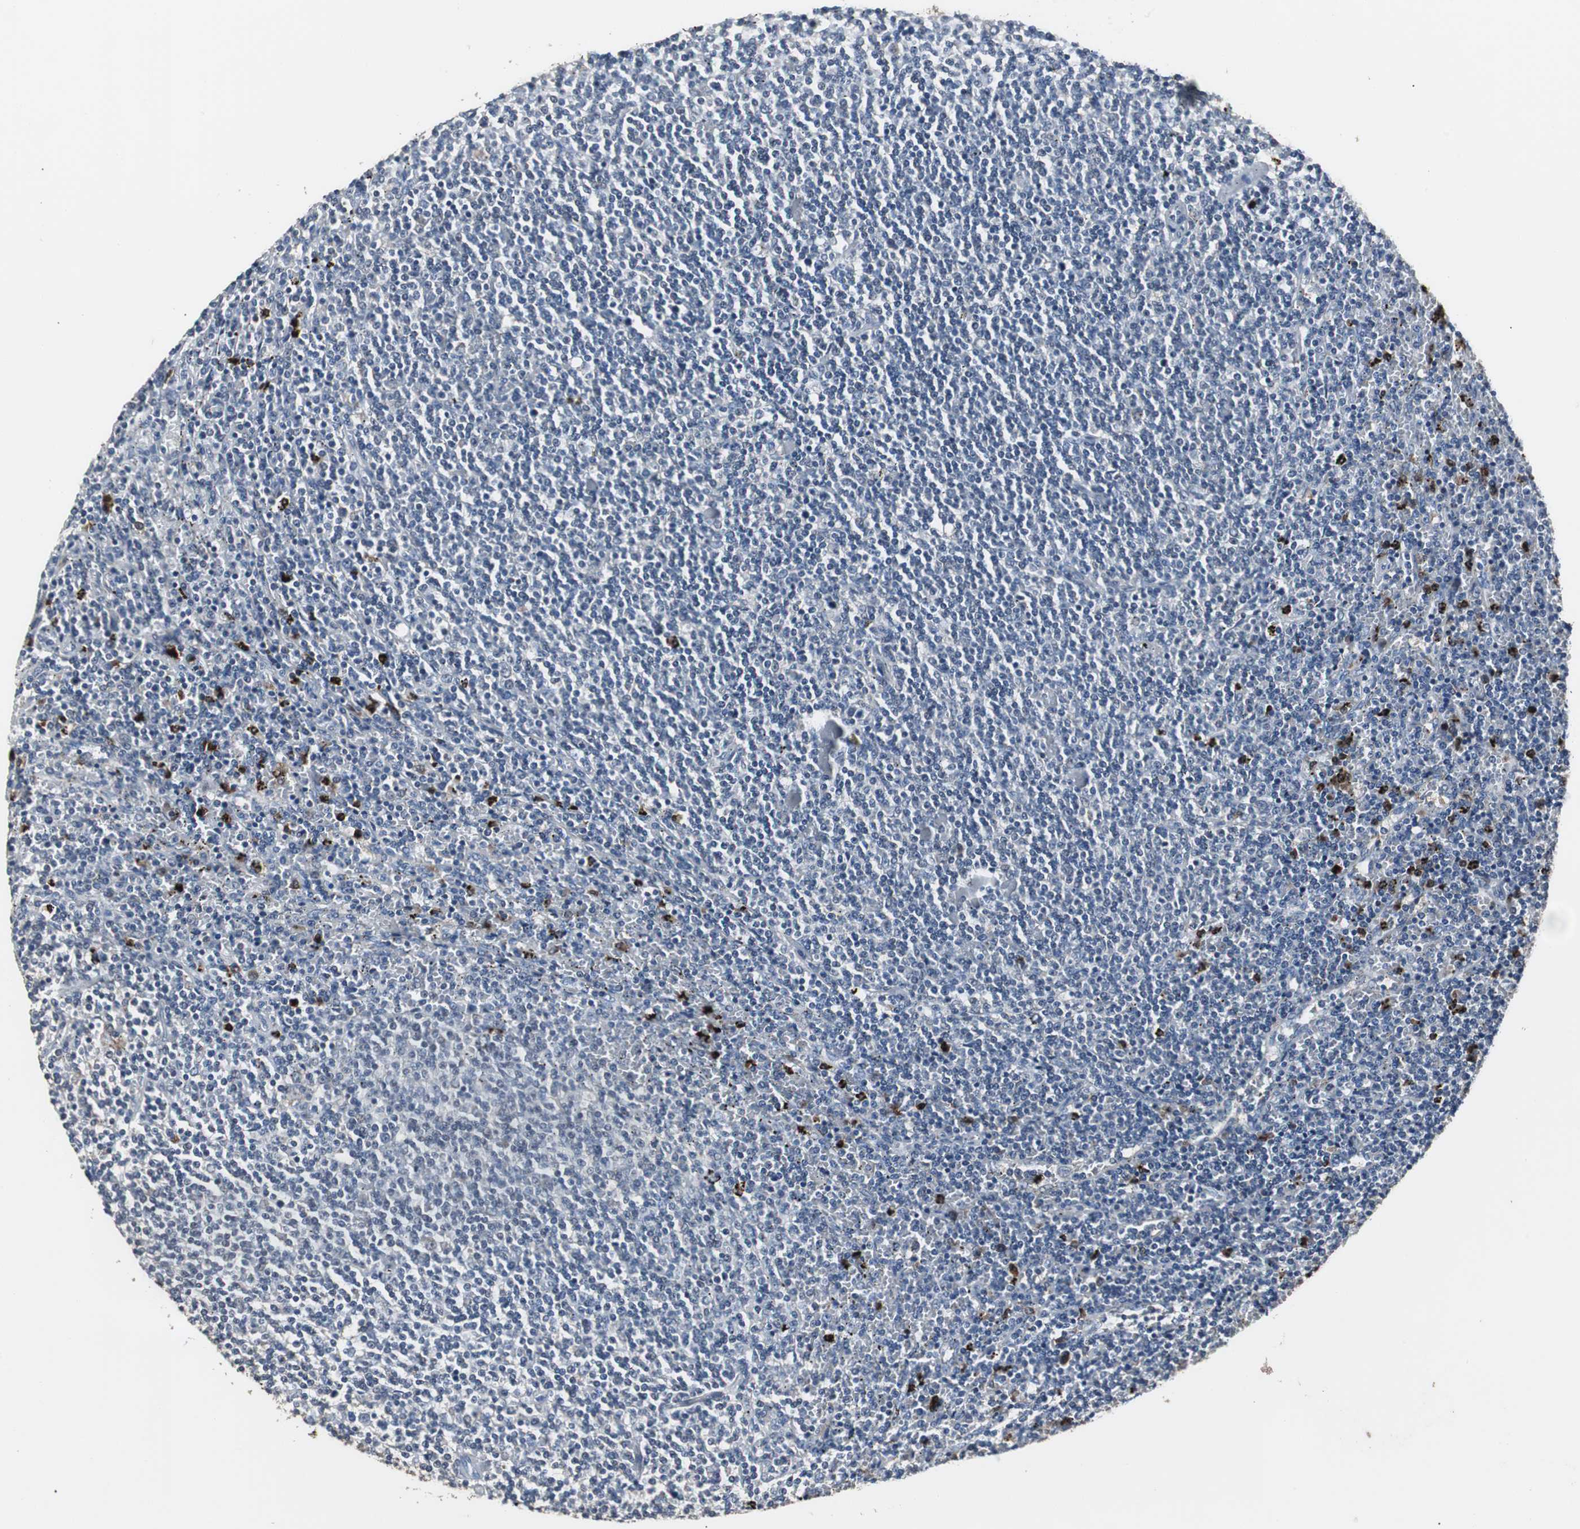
{"staining": {"intensity": "negative", "quantity": "none", "location": "none"}, "tissue": "lymphoma", "cell_type": "Tumor cells", "image_type": "cancer", "snomed": [{"axis": "morphology", "description": "Malignant lymphoma, non-Hodgkin's type, Low grade"}, {"axis": "topography", "description": "Spleen"}], "caption": "Protein analysis of lymphoma shows no significant expression in tumor cells. (Brightfield microscopy of DAB (3,3'-diaminobenzidine) immunohistochemistry (IHC) at high magnification).", "gene": "NCF2", "patient": {"sex": "female", "age": 50}}